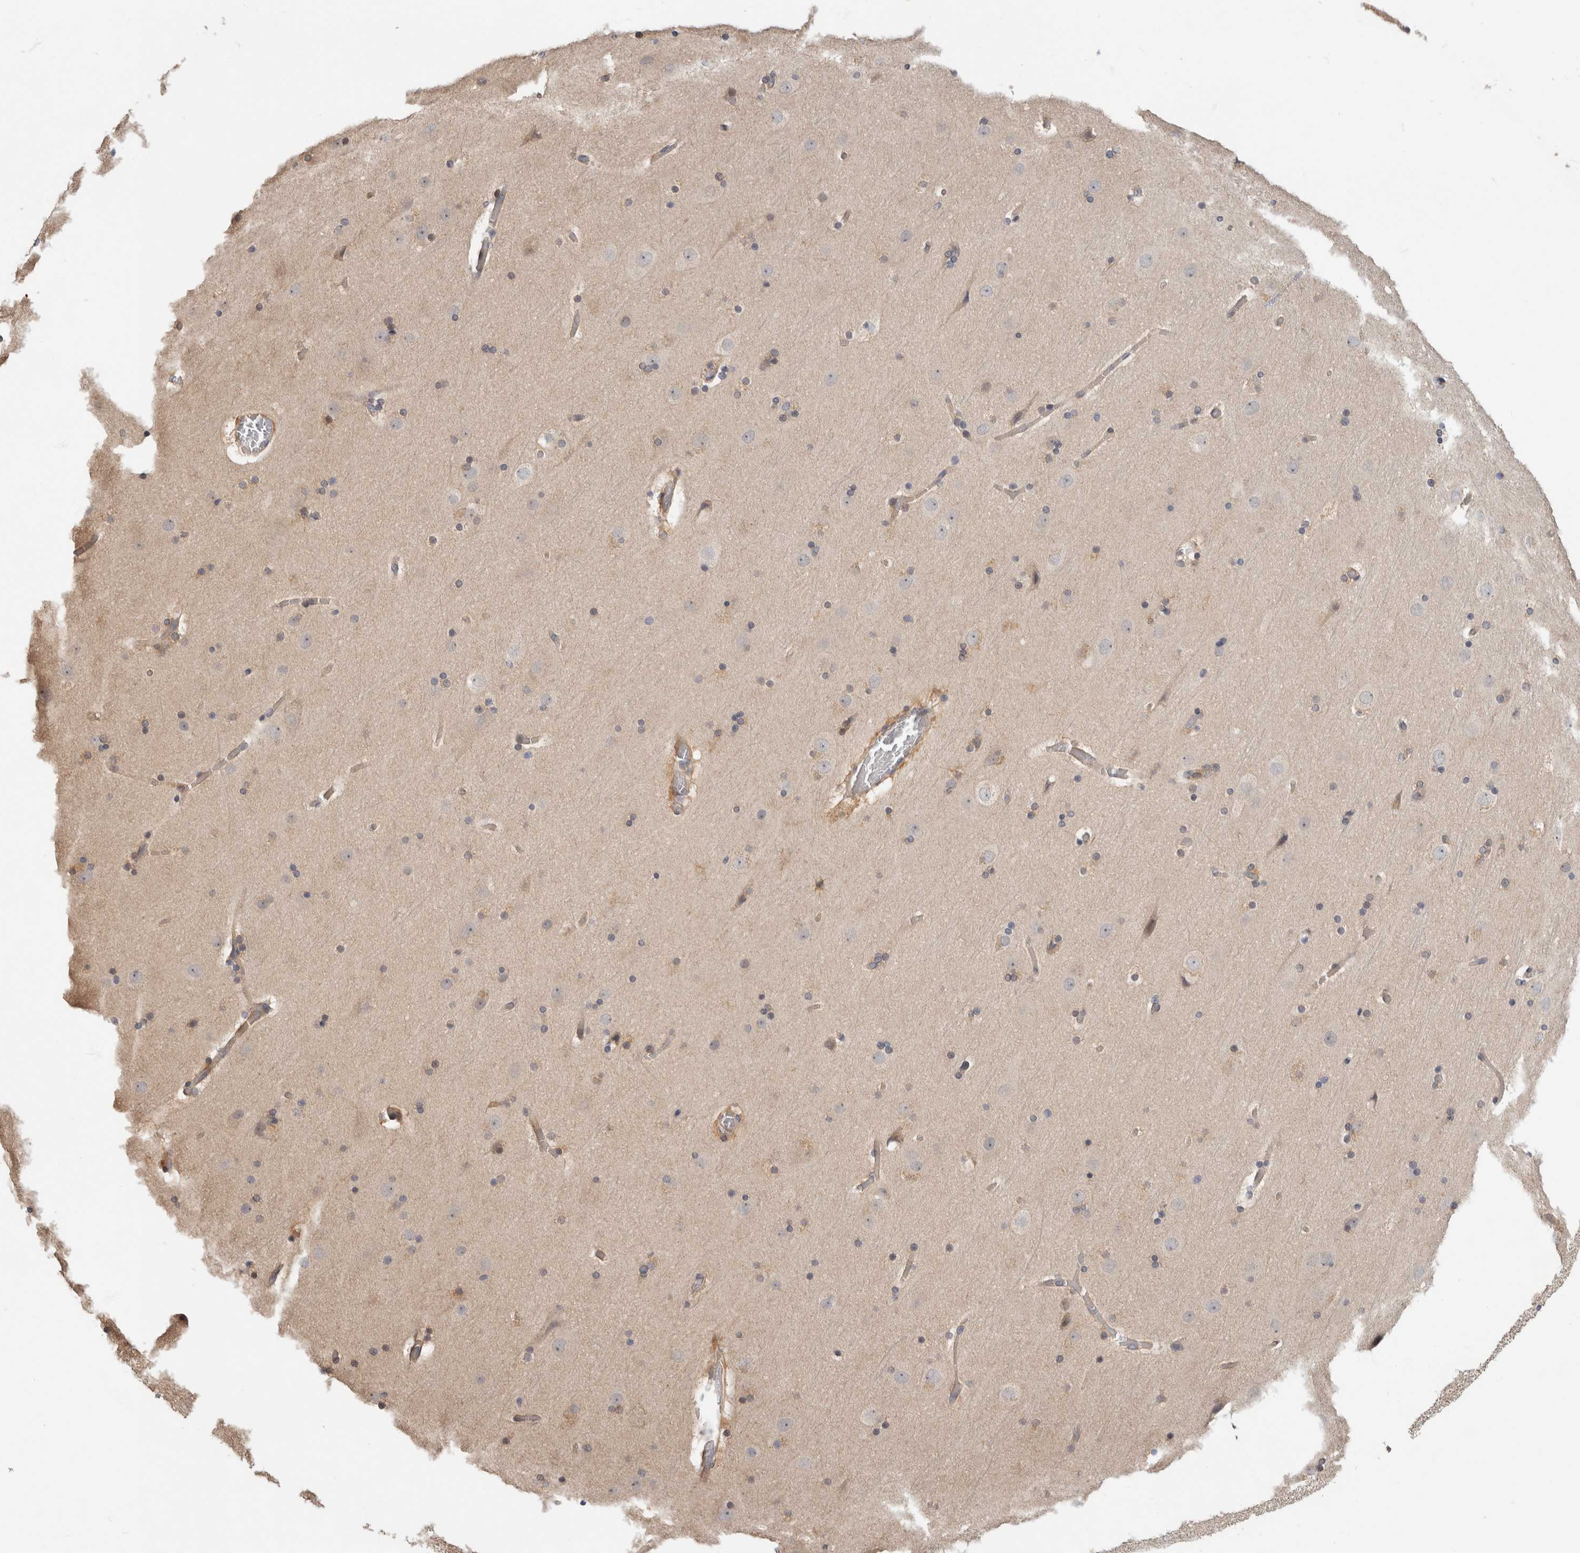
{"staining": {"intensity": "weak", "quantity": ">75%", "location": "cytoplasmic/membranous"}, "tissue": "cerebral cortex", "cell_type": "Endothelial cells", "image_type": "normal", "snomed": [{"axis": "morphology", "description": "Normal tissue, NOS"}, {"axis": "topography", "description": "Cerebral cortex"}], "caption": "Immunohistochemistry histopathology image of benign cerebral cortex stained for a protein (brown), which demonstrates low levels of weak cytoplasmic/membranous positivity in about >75% of endothelial cells.", "gene": "PGM1", "patient": {"sex": "male", "age": 57}}